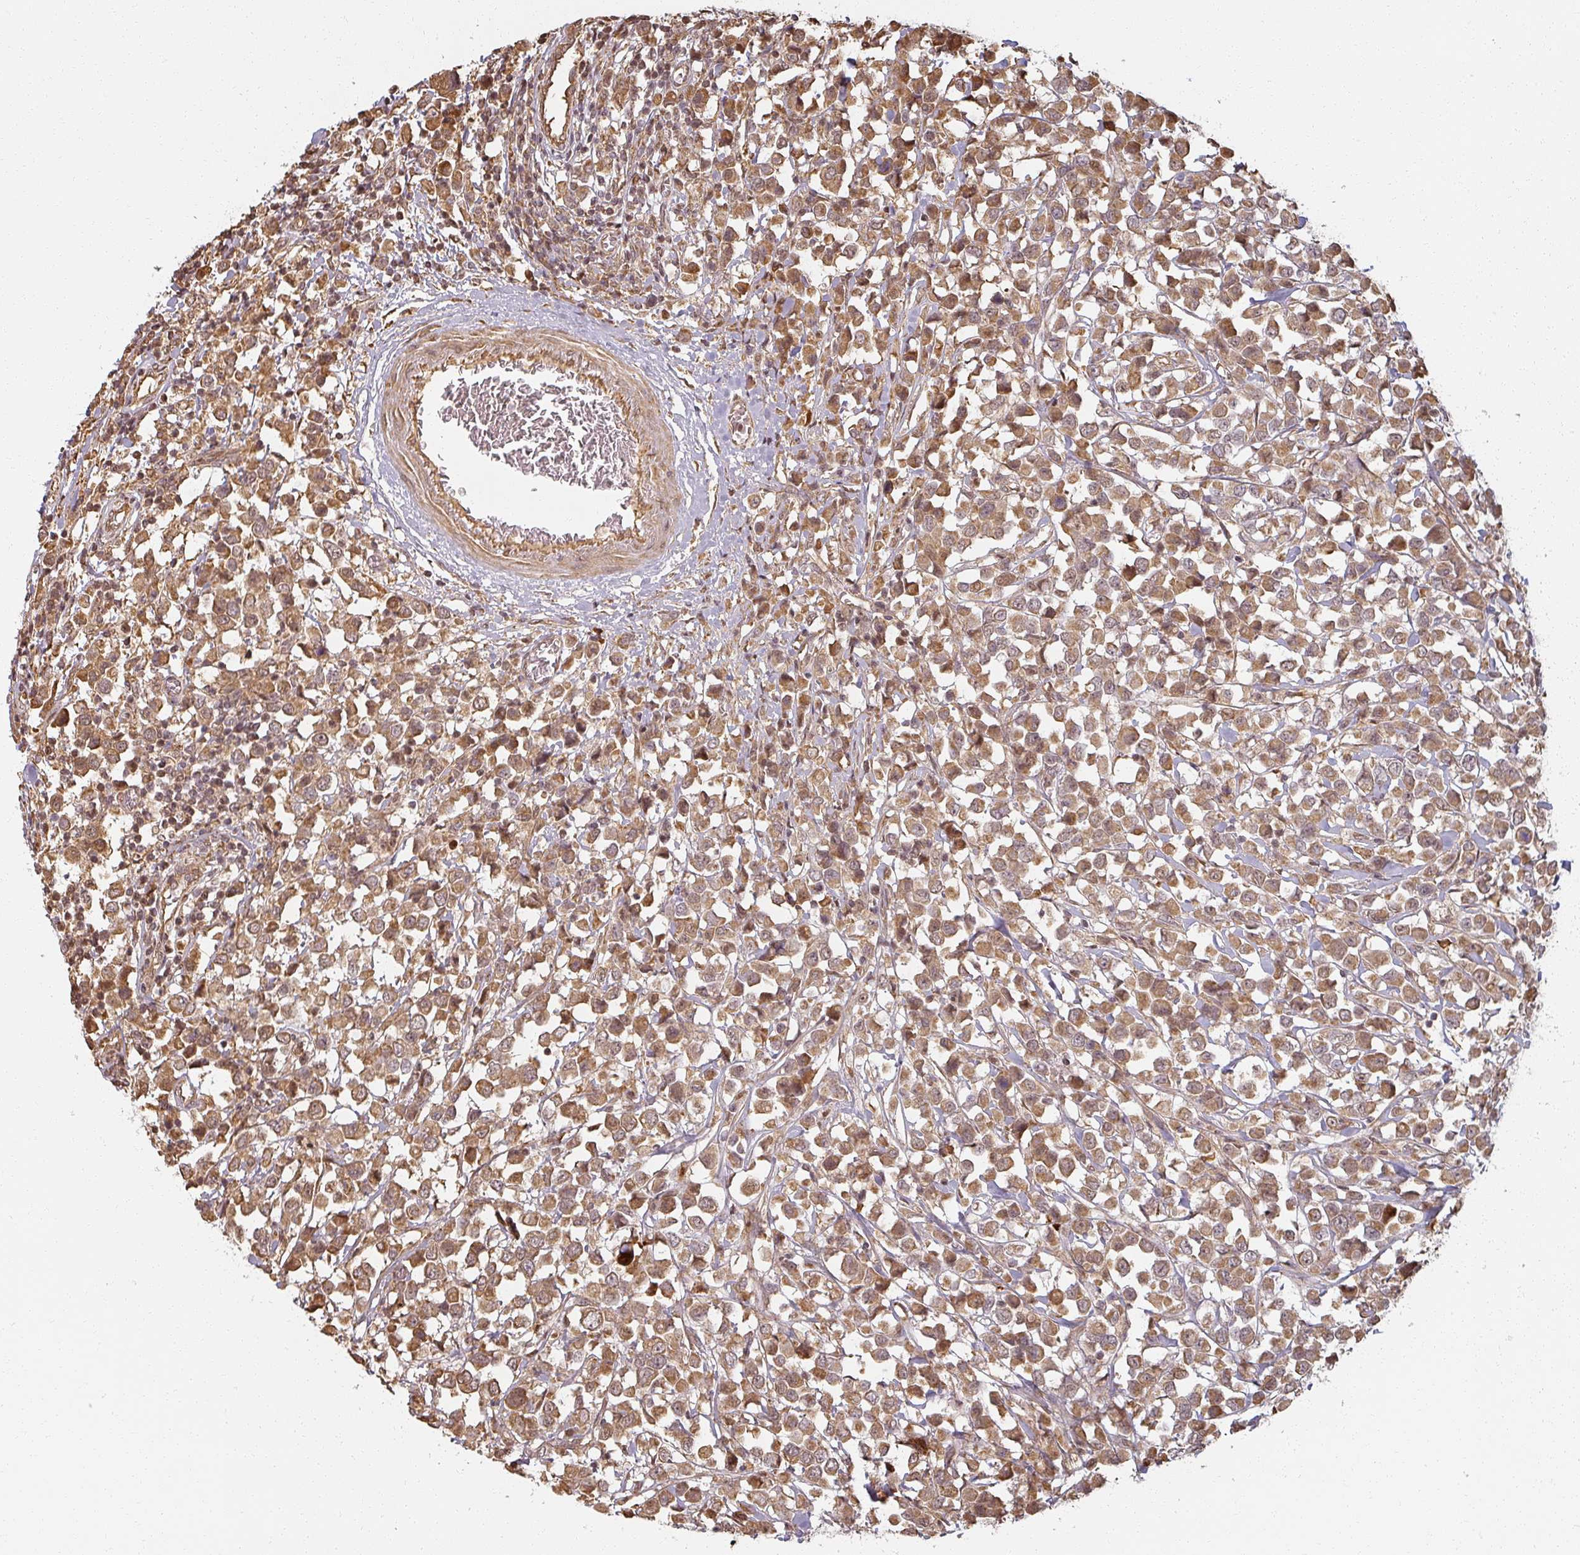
{"staining": {"intensity": "moderate", "quantity": ">75%", "location": "cytoplasmic/membranous,nuclear"}, "tissue": "breast cancer", "cell_type": "Tumor cells", "image_type": "cancer", "snomed": [{"axis": "morphology", "description": "Duct carcinoma"}, {"axis": "topography", "description": "Breast"}], "caption": "The photomicrograph displays a brown stain indicating the presence of a protein in the cytoplasmic/membranous and nuclear of tumor cells in intraductal carcinoma (breast).", "gene": "MED19", "patient": {"sex": "female", "age": 61}}